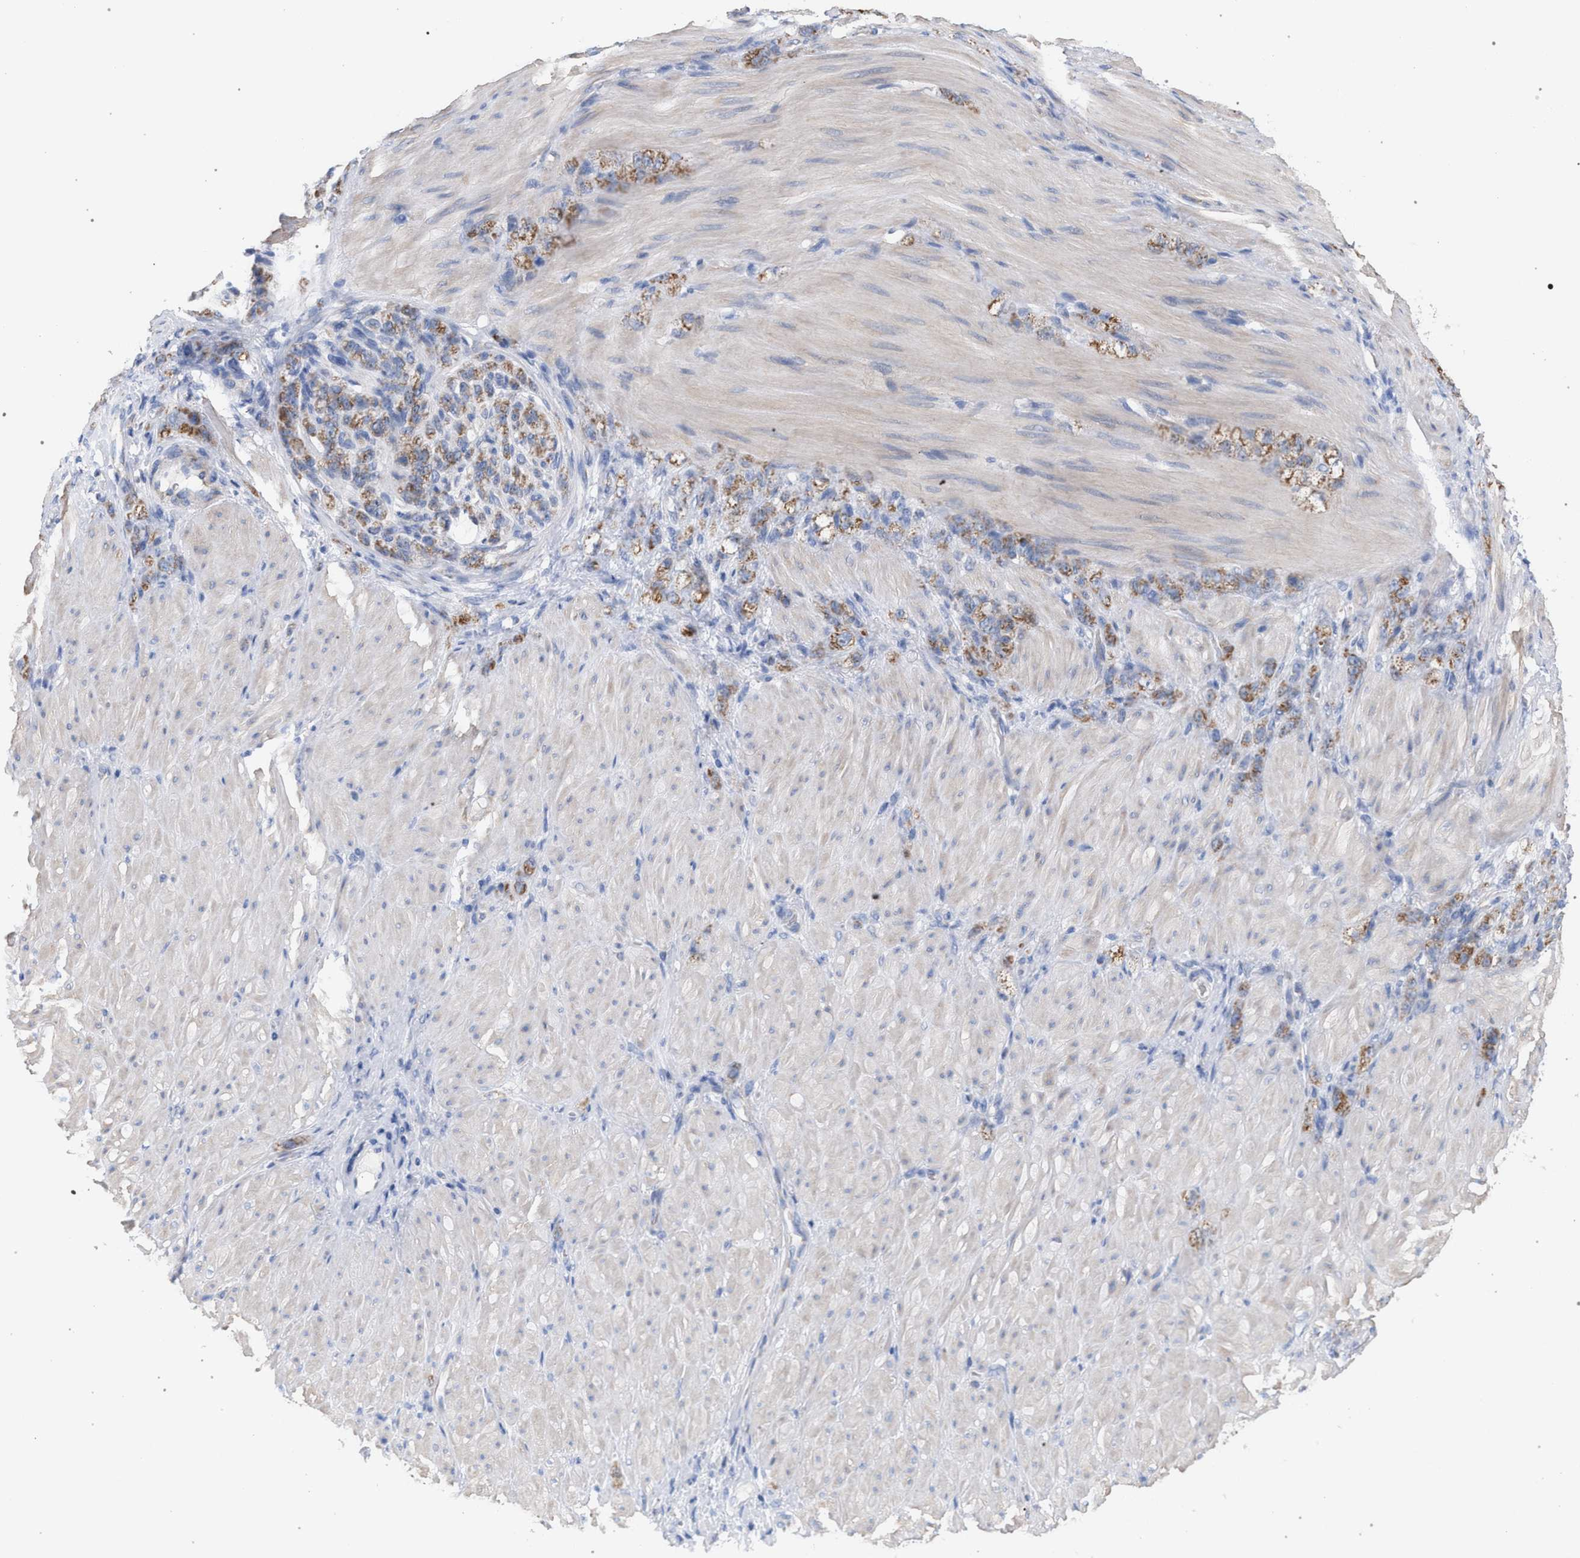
{"staining": {"intensity": "moderate", "quantity": ">75%", "location": "cytoplasmic/membranous"}, "tissue": "stomach cancer", "cell_type": "Tumor cells", "image_type": "cancer", "snomed": [{"axis": "morphology", "description": "Normal tissue, NOS"}, {"axis": "morphology", "description": "Adenocarcinoma, NOS"}, {"axis": "topography", "description": "Stomach"}], "caption": "Protein positivity by immunohistochemistry (IHC) reveals moderate cytoplasmic/membranous positivity in about >75% of tumor cells in adenocarcinoma (stomach).", "gene": "ECI2", "patient": {"sex": "male", "age": 82}}